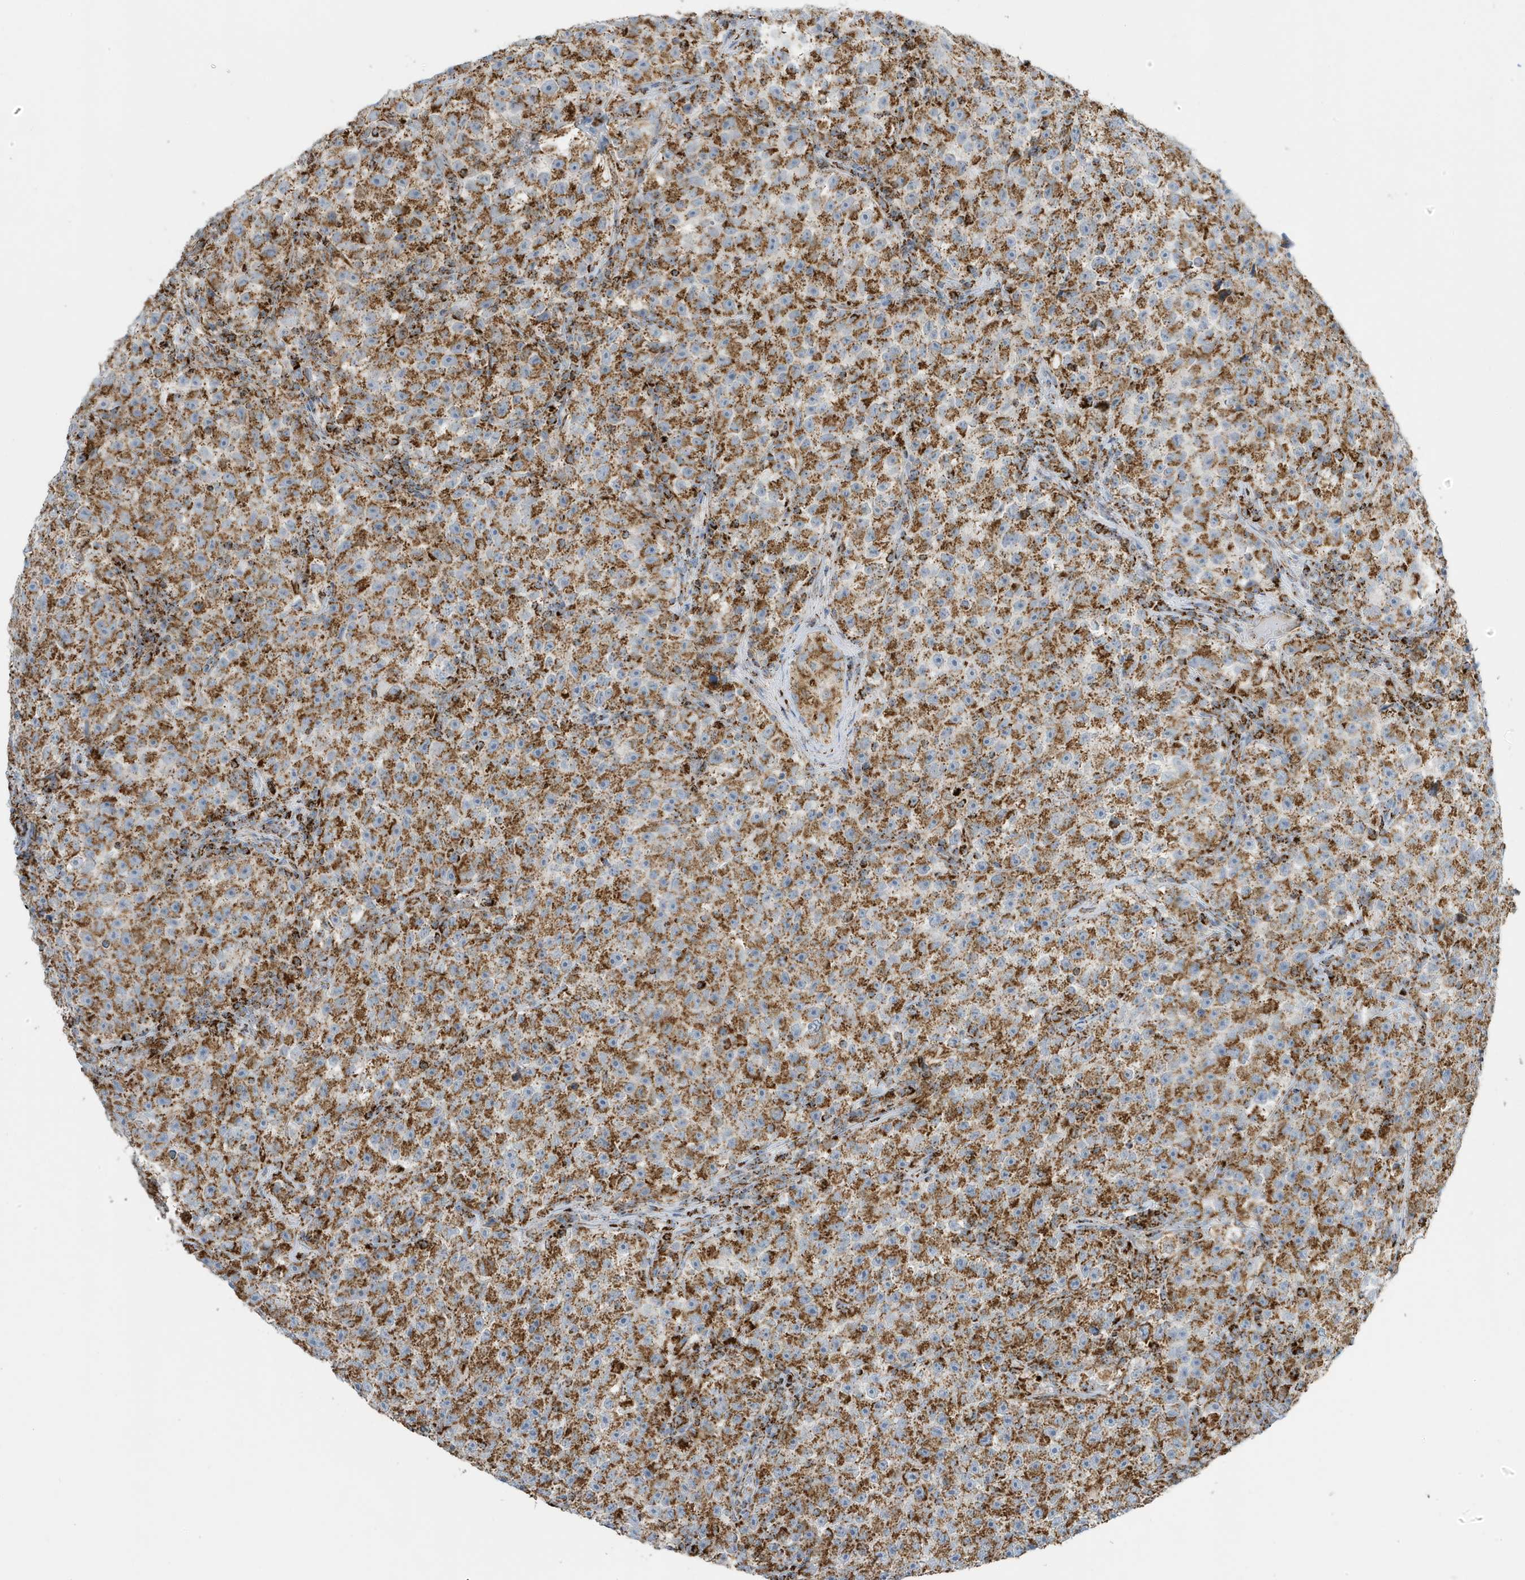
{"staining": {"intensity": "moderate", "quantity": ">75%", "location": "cytoplasmic/membranous"}, "tissue": "testis cancer", "cell_type": "Tumor cells", "image_type": "cancer", "snomed": [{"axis": "morphology", "description": "Seminoma, NOS"}, {"axis": "topography", "description": "Testis"}], "caption": "The micrograph shows staining of testis seminoma, revealing moderate cytoplasmic/membranous protein positivity (brown color) within tumor cells.", "gene": "ATP5ME", "patient": {"sex": "male", "age": 22}}